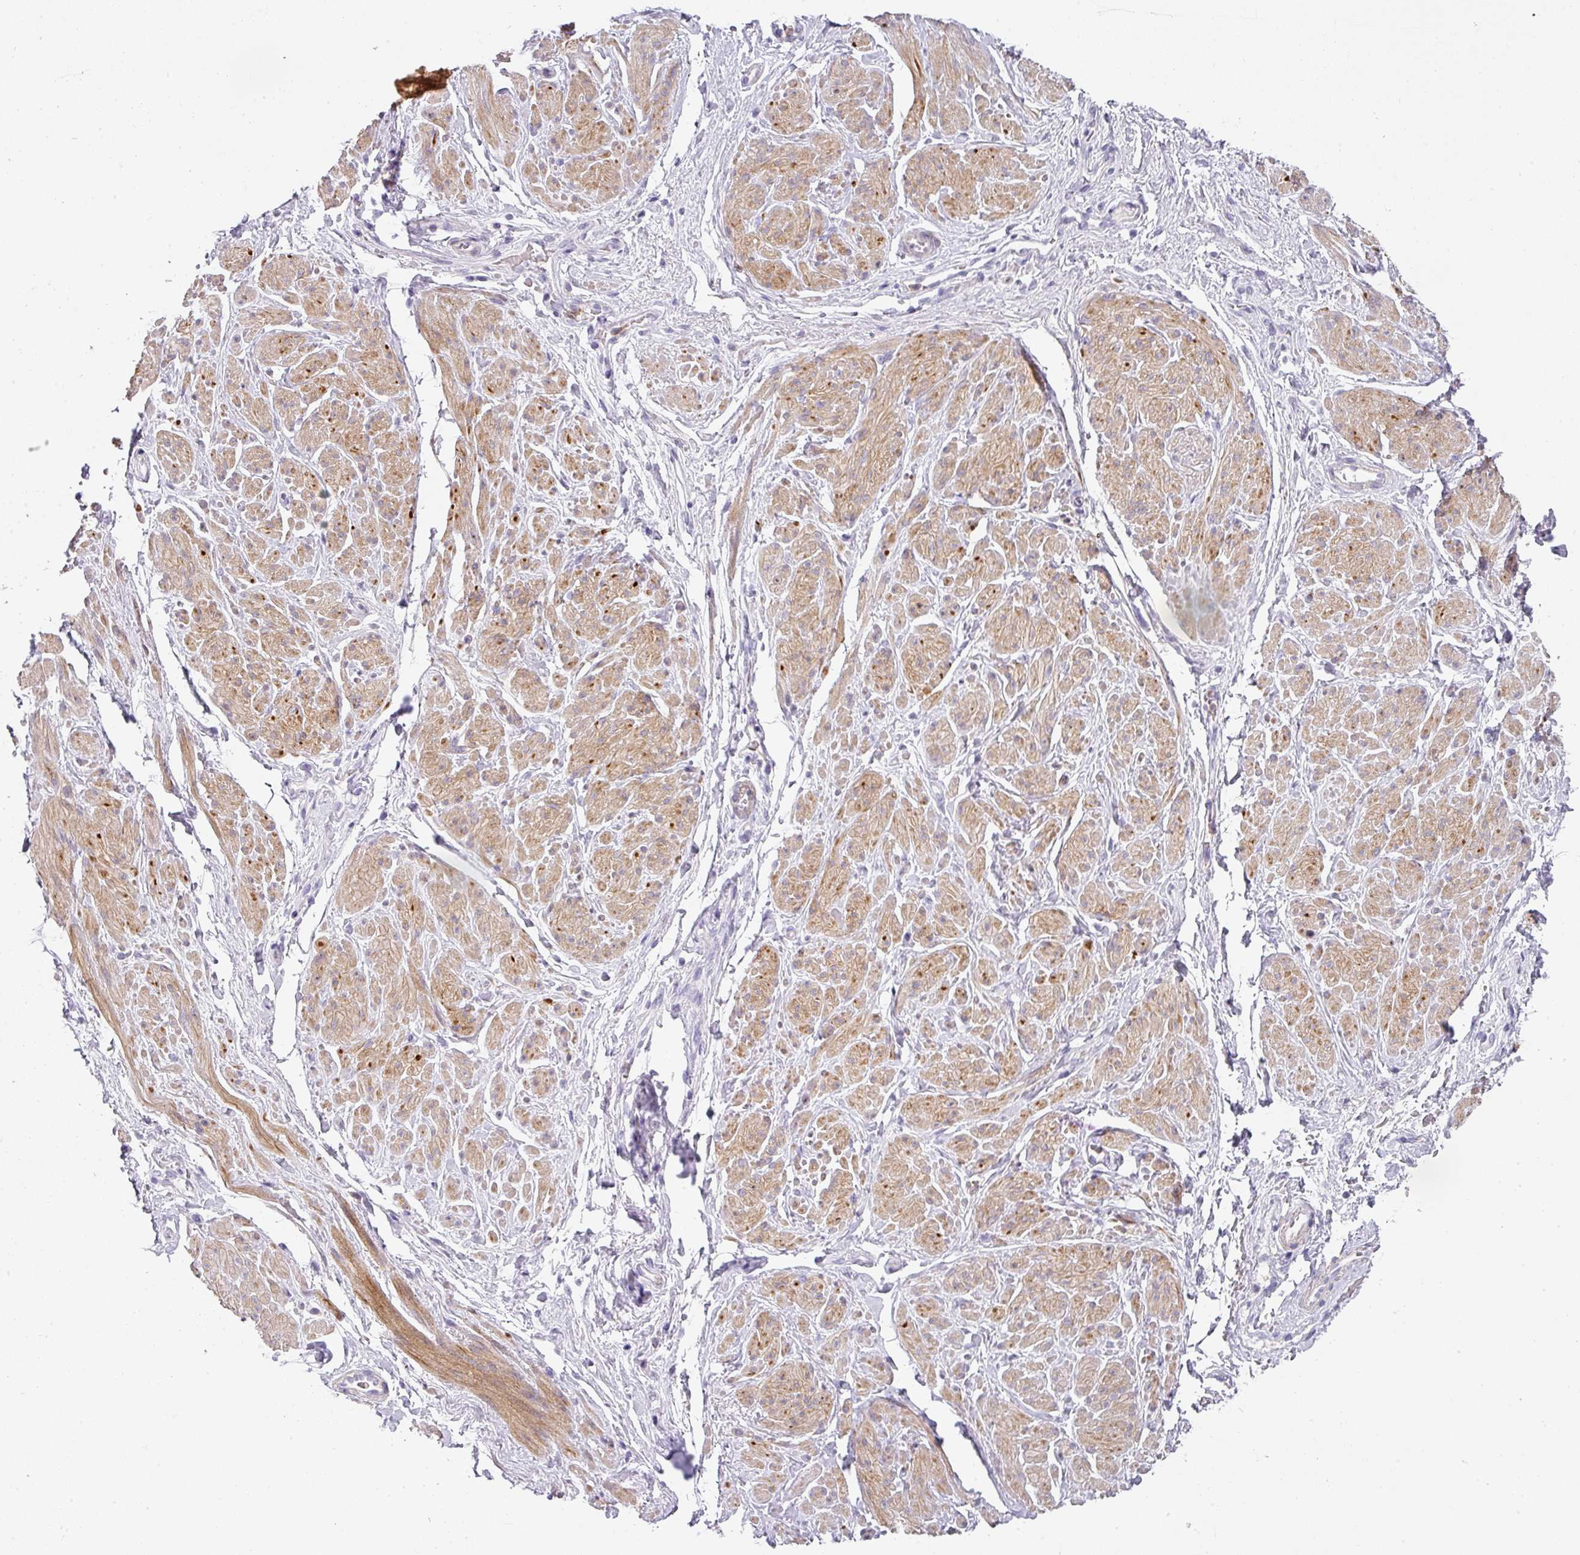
{"staining": {"intensity": "moderate", "quantity": "25%-75%", "location": "cytoplasmic/membranous"}, "tissue": "smooth muscle", "cell_type": "Smooth muscle cells", "image_type": "normal", "snomed": [{"axis": "morphology", "description": "Normal tissue, NOS"}, {"axis": "topography", "description": "Smooth muscle"}, {"axis": "topography", "description": "Peripheral nerve tissue"}], "caption": "Smooth muscle stained for a protein exhibits moderate cytoplasmic/membranous positivity in smooth muscle cells.", "gene": "BTLA", "patient": {"sex": "male", "age": 69}}